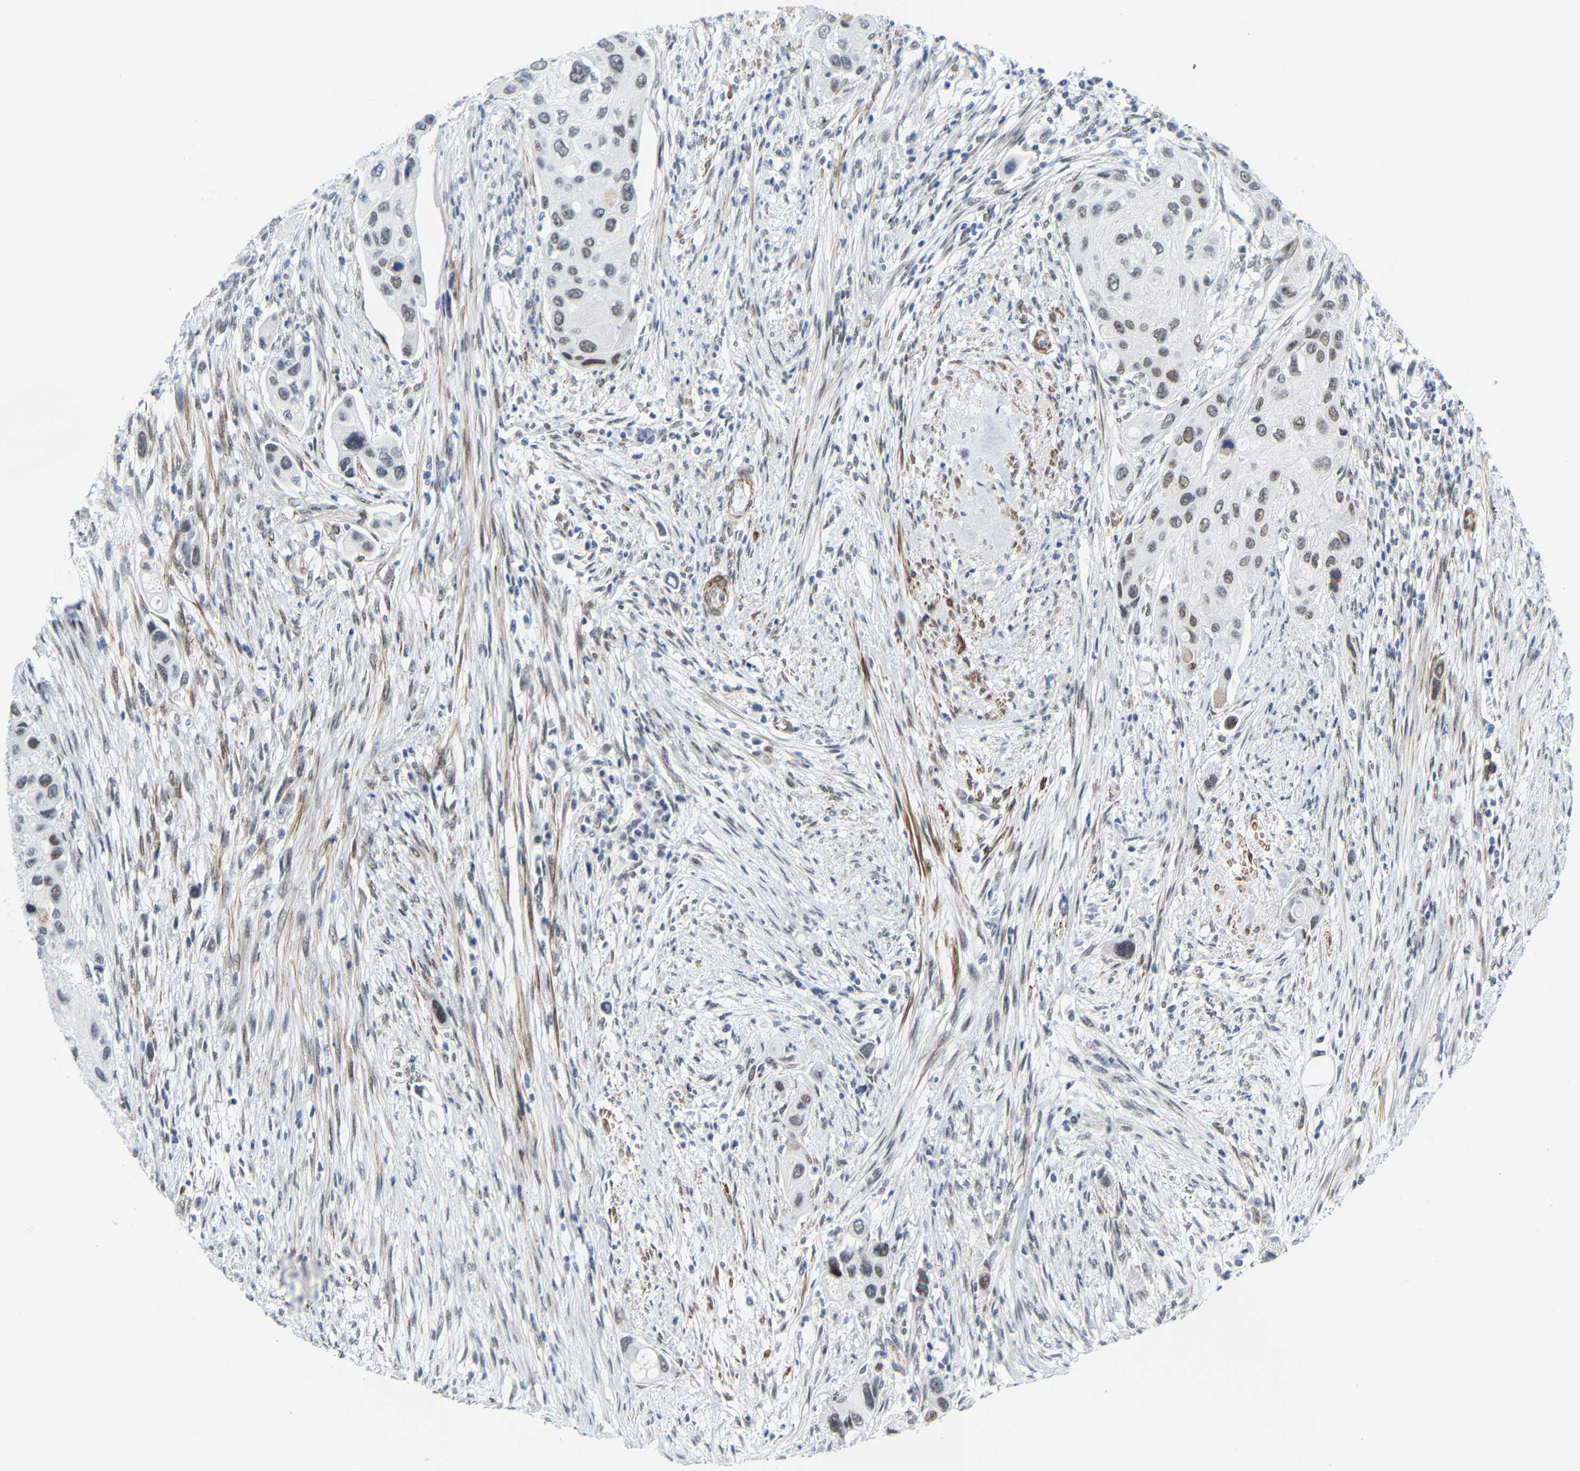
{"staining": {"intensity": "weak", "quantity": "25%-75%", "location": "nuclear"}, "tissue": "urothelial cancer", "cell_type": "Tumor cells", "image_type": "cancer", "snomed": [{"axis": "morphology", "description": "Urothelial carcinoma, High grade"}, {"axis": "topography", "description": "Urinary bladder"}], "caption": "Tumor cells reveal low levels of weak nuclear staining in about 25%-75% of cells in human urothelial carcinoma (high-grade).", "gene": "FAM180A", "patient": {"sex": "female", "age": 56}}